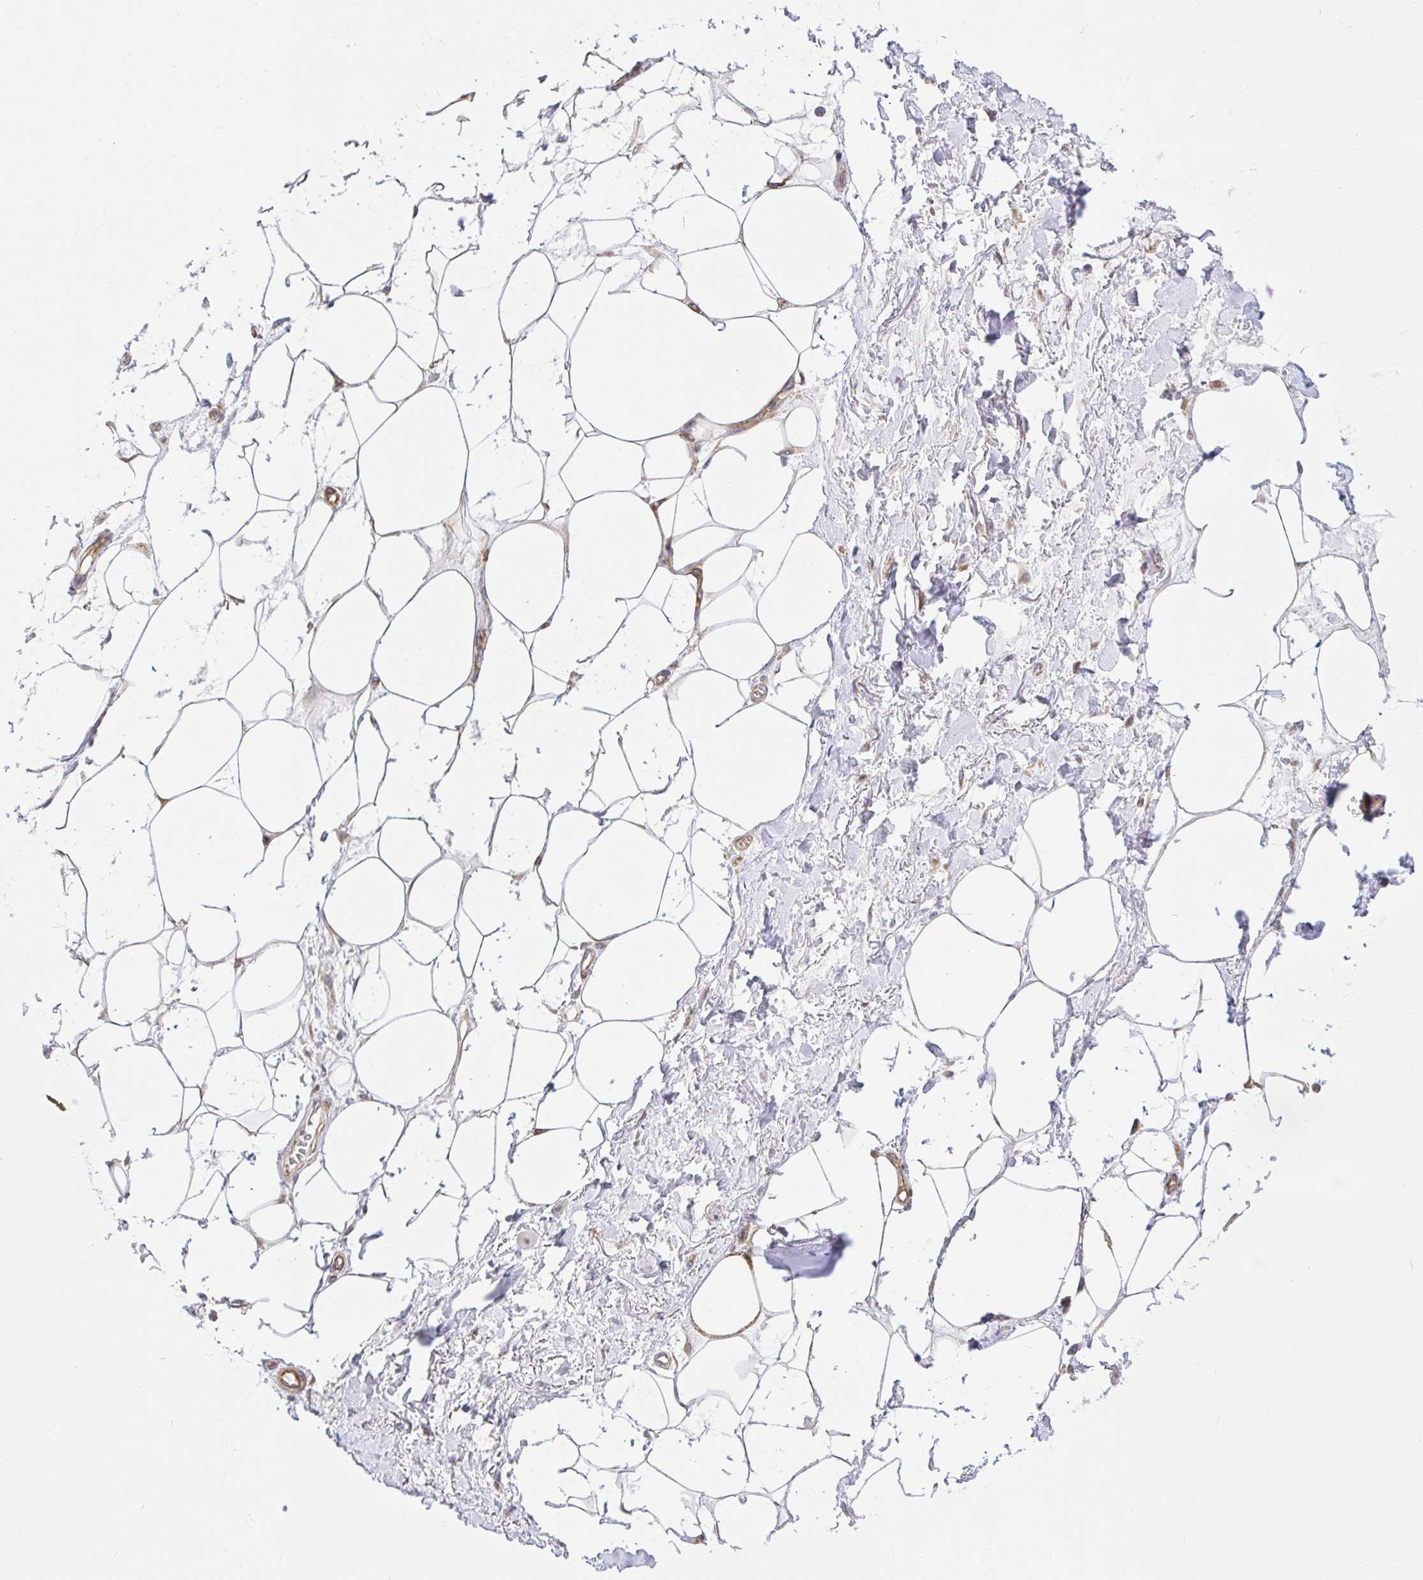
{"staining": {"intensity": "negative", "quantity": "none", "location": "none"}, "tissue": "adipose tissue", "cell_type": "Adipocytes", "image_type": "normal", "snomed": [{"axis": "morphology", "description": "Normal tissue, NOS"}, {"axis": "topography", "description": "Vagina"}, {"axis": "topography", "description": "Peripheral nerve tissue"}], "caption": "The image exhibits no significant expression in adipocytes of adipose tissue. The staining is performed using DAB brown chromogen with nuclei counter-stained in using hematoxylin.", "gene": "TRIM55", "patient": {"sex": "female", "age": 71}}